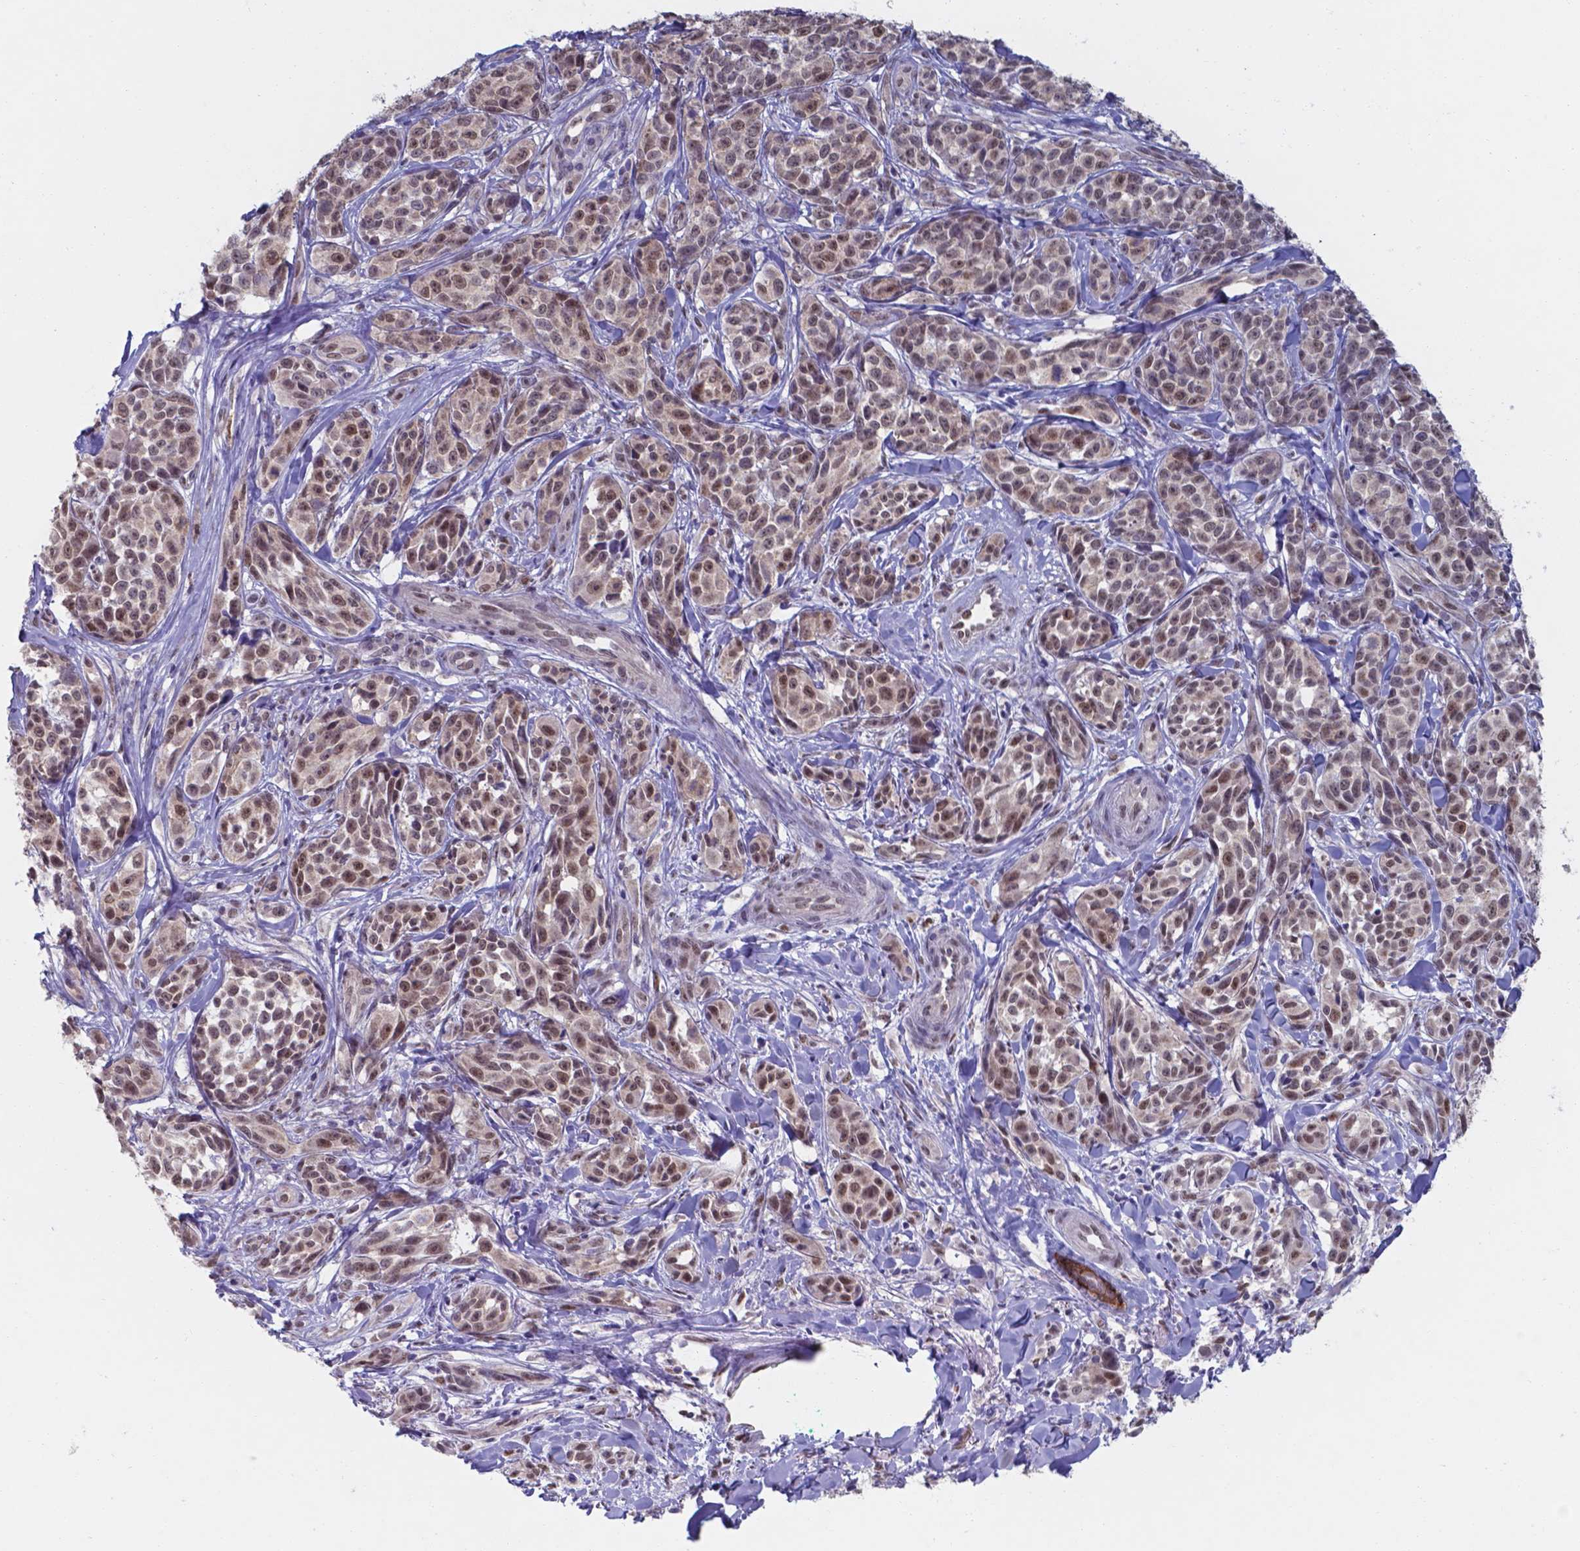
{"staining": {"intensity": "moderate", "quantity": ">75%", "location": "nuclear"}, "tissue": "melanoma", "cell_type": "Tumor cells", "image_type": "cancer", "snomed": [{"axis": "morphology", "description": "Malignant melanoma, NOS"}, {"axis": "topography", "description": "Skin"}], "caption": "Immunohistochemical staining of malignant melanoma exhibits medium levels of moderate nuclear staining in about >75% of tumor cells.", "gene": "UBE2E2", "patient": {"sex": "female", "age": 88}}